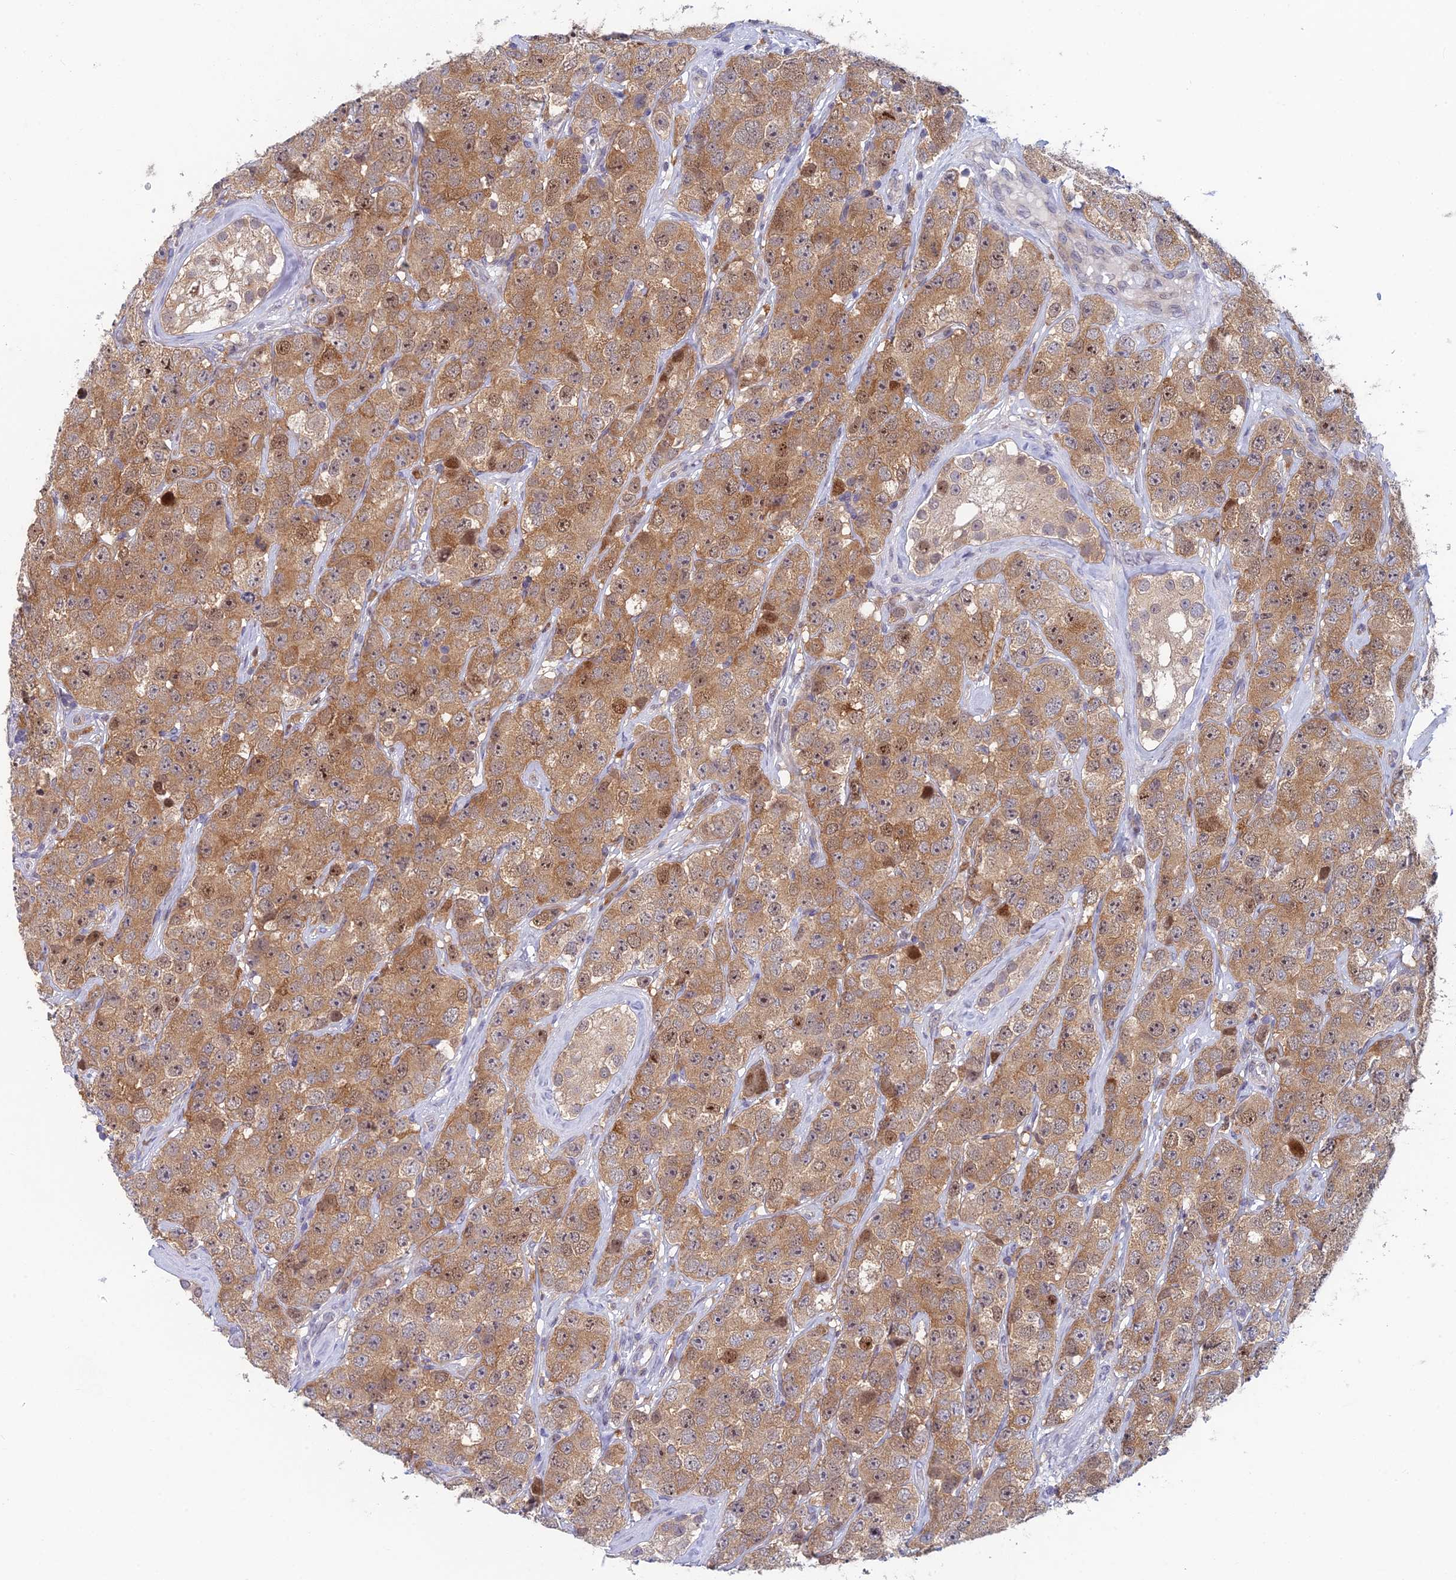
{"staining": {"intensity": "moderate", "quantity": ">75%", "location": "cytoplasmic/membranous,nuclear"}, "tissue": "testis cancer", "cell_type": "Tumor cells", "image_type": "cancer", "snomed": [{"axis": "morphology", "description": "Seminoma, NOS"}, {"axis": "topography", "description": "Testis"}], "caption": "The immunohistochemical stain highlights moderate cytoplasmic/membranous and nuclear expression in tumor cells of seminoma (testis) tissue. The protein of interest is shown in brown color, while the nuclei are stained blue.", "gene": "PPP1R26", "patient": {"sex": "male", "age": 28}}